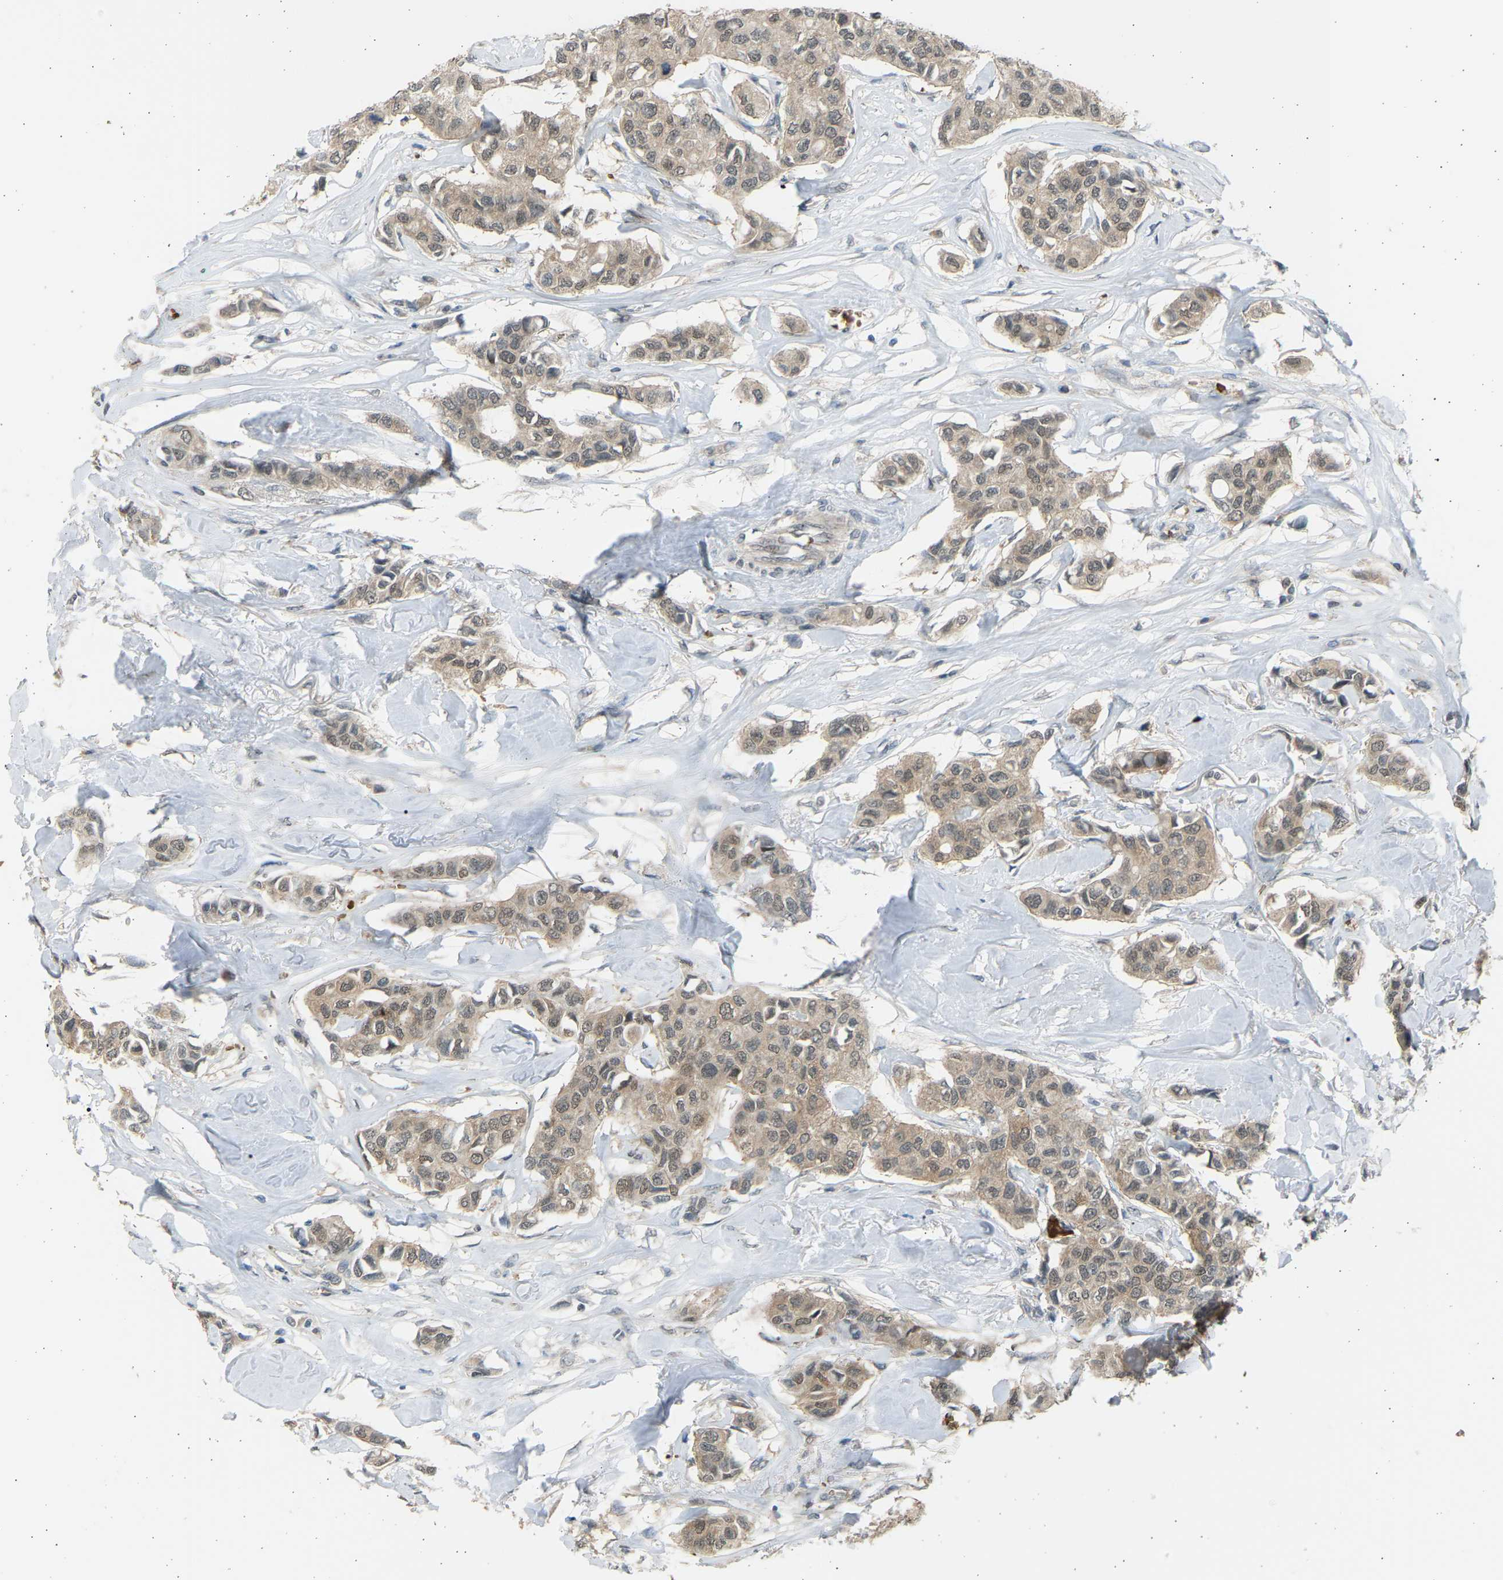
{"staining": {"intensity": "weak", "quantity": ">75%", "location": "cytoplasmic/membranous,nuclear"}, "tissue": "breast cancer", "cell_type": "Tumor cells", "image_type": "cancer", "snomed": [{"axis": "morphology", "description": "Duct carcinoma"}, {"axis": "topography", "description": "Breast"}], "caption": "About >75% of tumor cells in human invasive ductal carcinoma (breast) demonstrate weak cytoplasmic/membranous and nuclear protein positivity as visualized by brown immunohistochemical staining.", "gene": "BIRC2", "patient": {"sex": "female", "age": 80}}